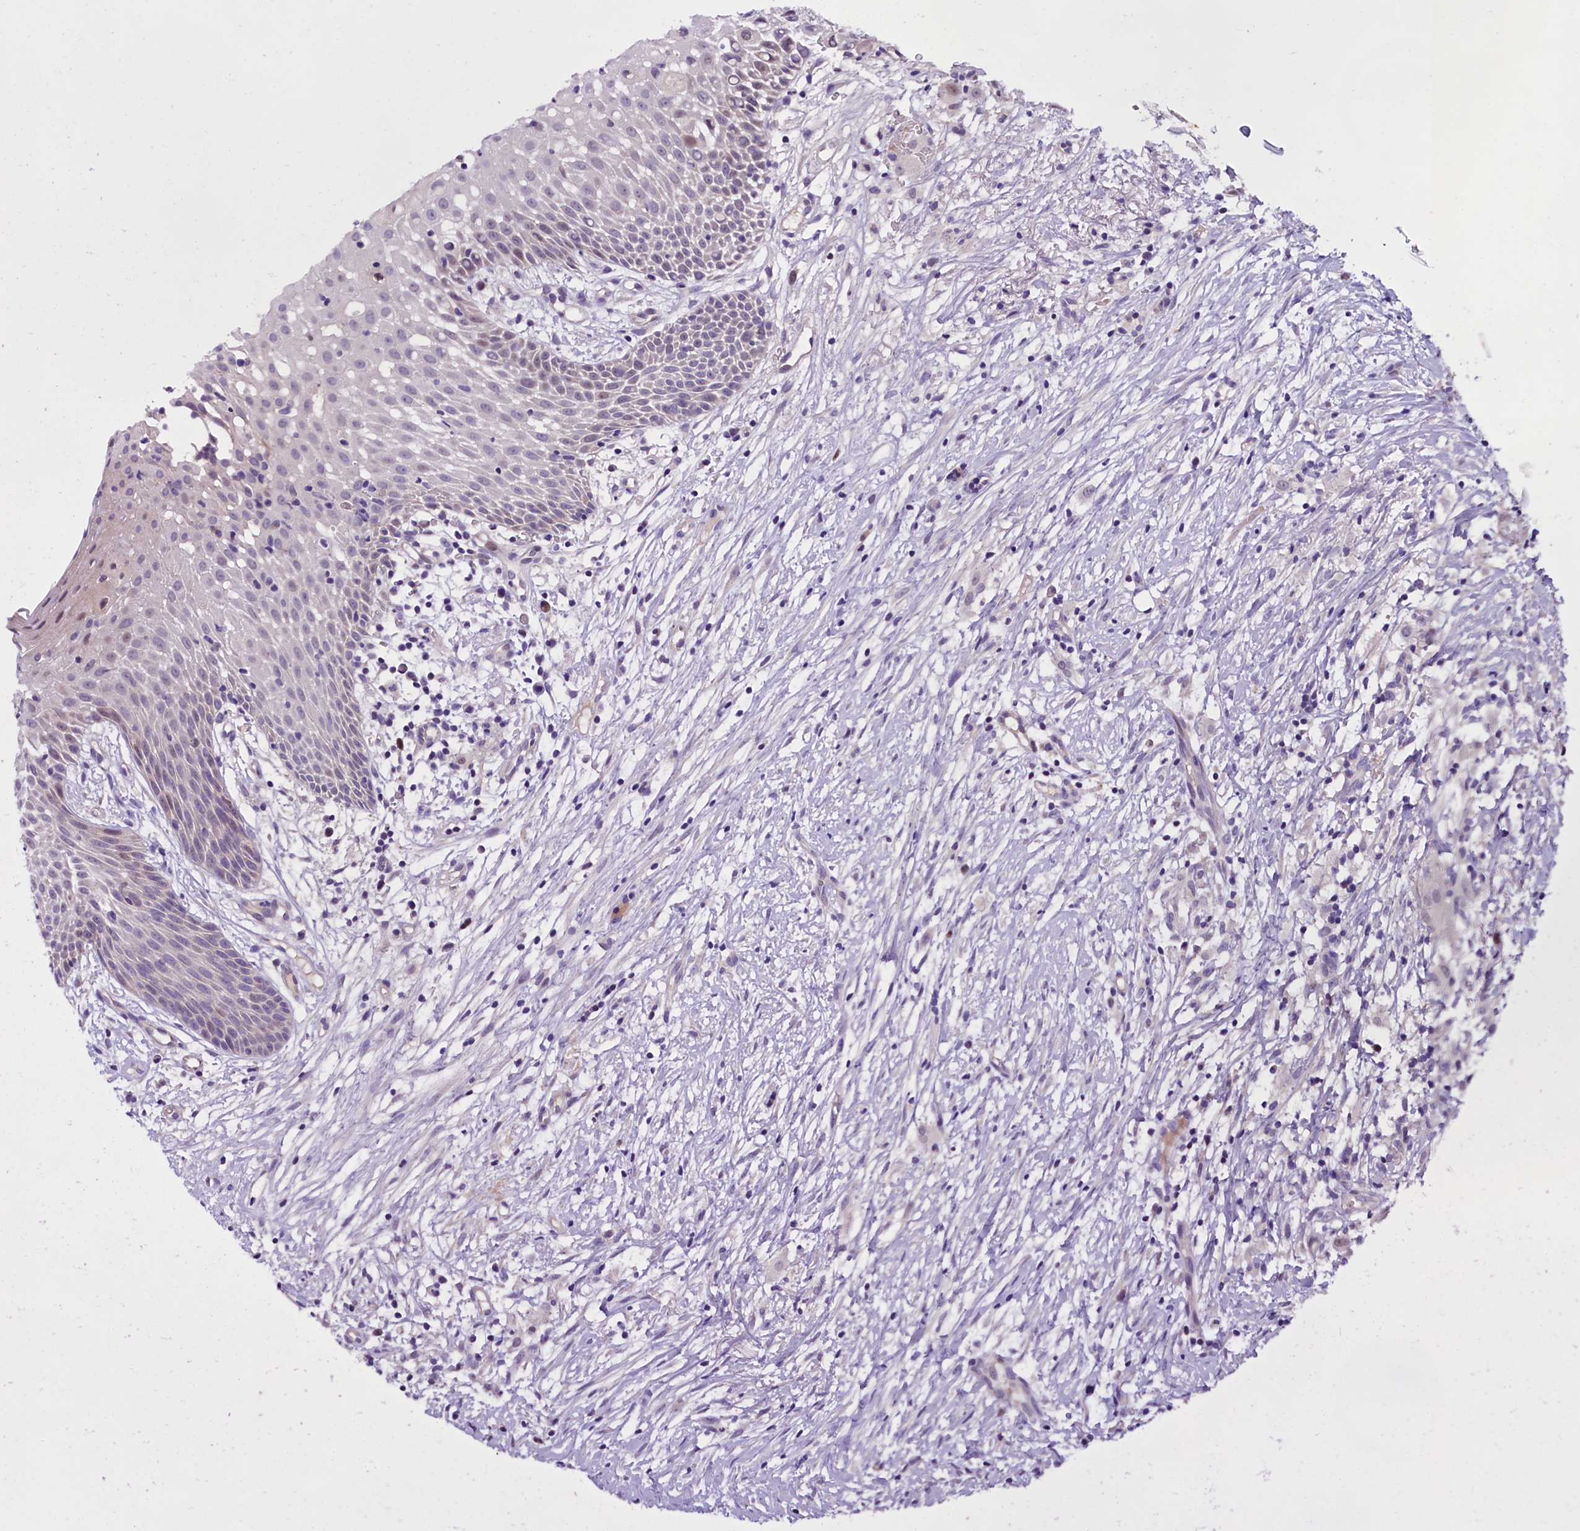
{"staining": {"intensity": "negative", "quantity": "none", "location": "none"}, "tissue": "oral mucosa", "cell_type": "Squamous epithelial cells", "image_type": "normal", "snomed": [{"axis": "morphology", "description": "Normal tissue, NOS"}, {"axis": "topography", "description": "Oral tissue"}], "caption": "A photomicrograph of oral mucosa stained for a protein exhibits no brown staining in squamous epithelial cells. (DAB immunohistochemistry, high magnification).", "gene": "C9orf40", "patient": {"sex": "female", "age": 69}}